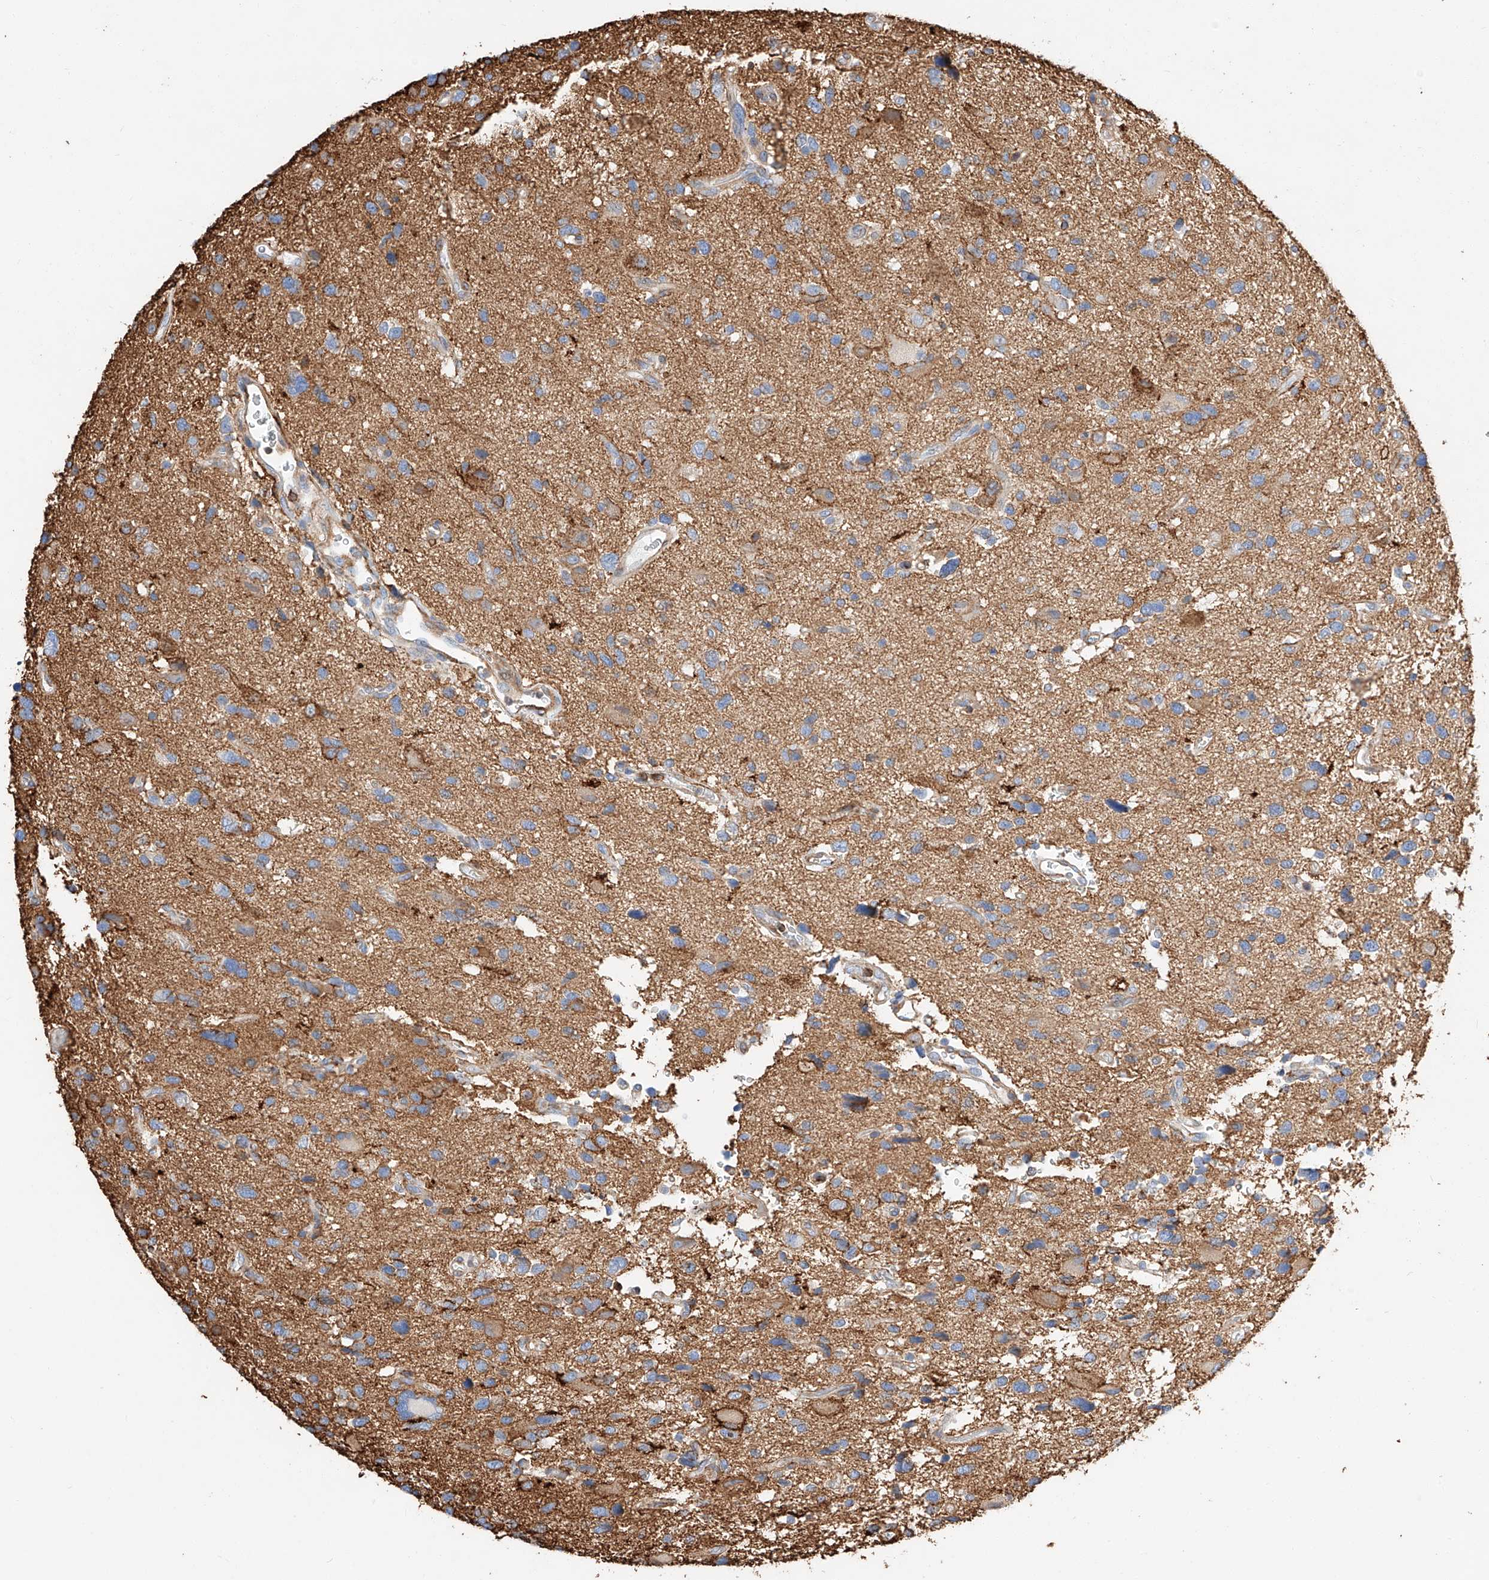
{"staining": {"intensity": "moderate", "quantity": "<25%", "location": "cytoplasmic/membranous"}, "tissue": "glioma", "cell_type": "Tumor cells", "image_type": "cancer", "snomed": [{"axis": "morphology", "description": "Glioma, malignant, High grade"}, {"axis": "topography", "description": "Brain"}], "caption": "A brown stain labels moderate cytoplasmic/membranous positivity of a protein in human glioma tumor cells.", "gene": "WFS1", "patient": {"sex": "male", "age": 33}}